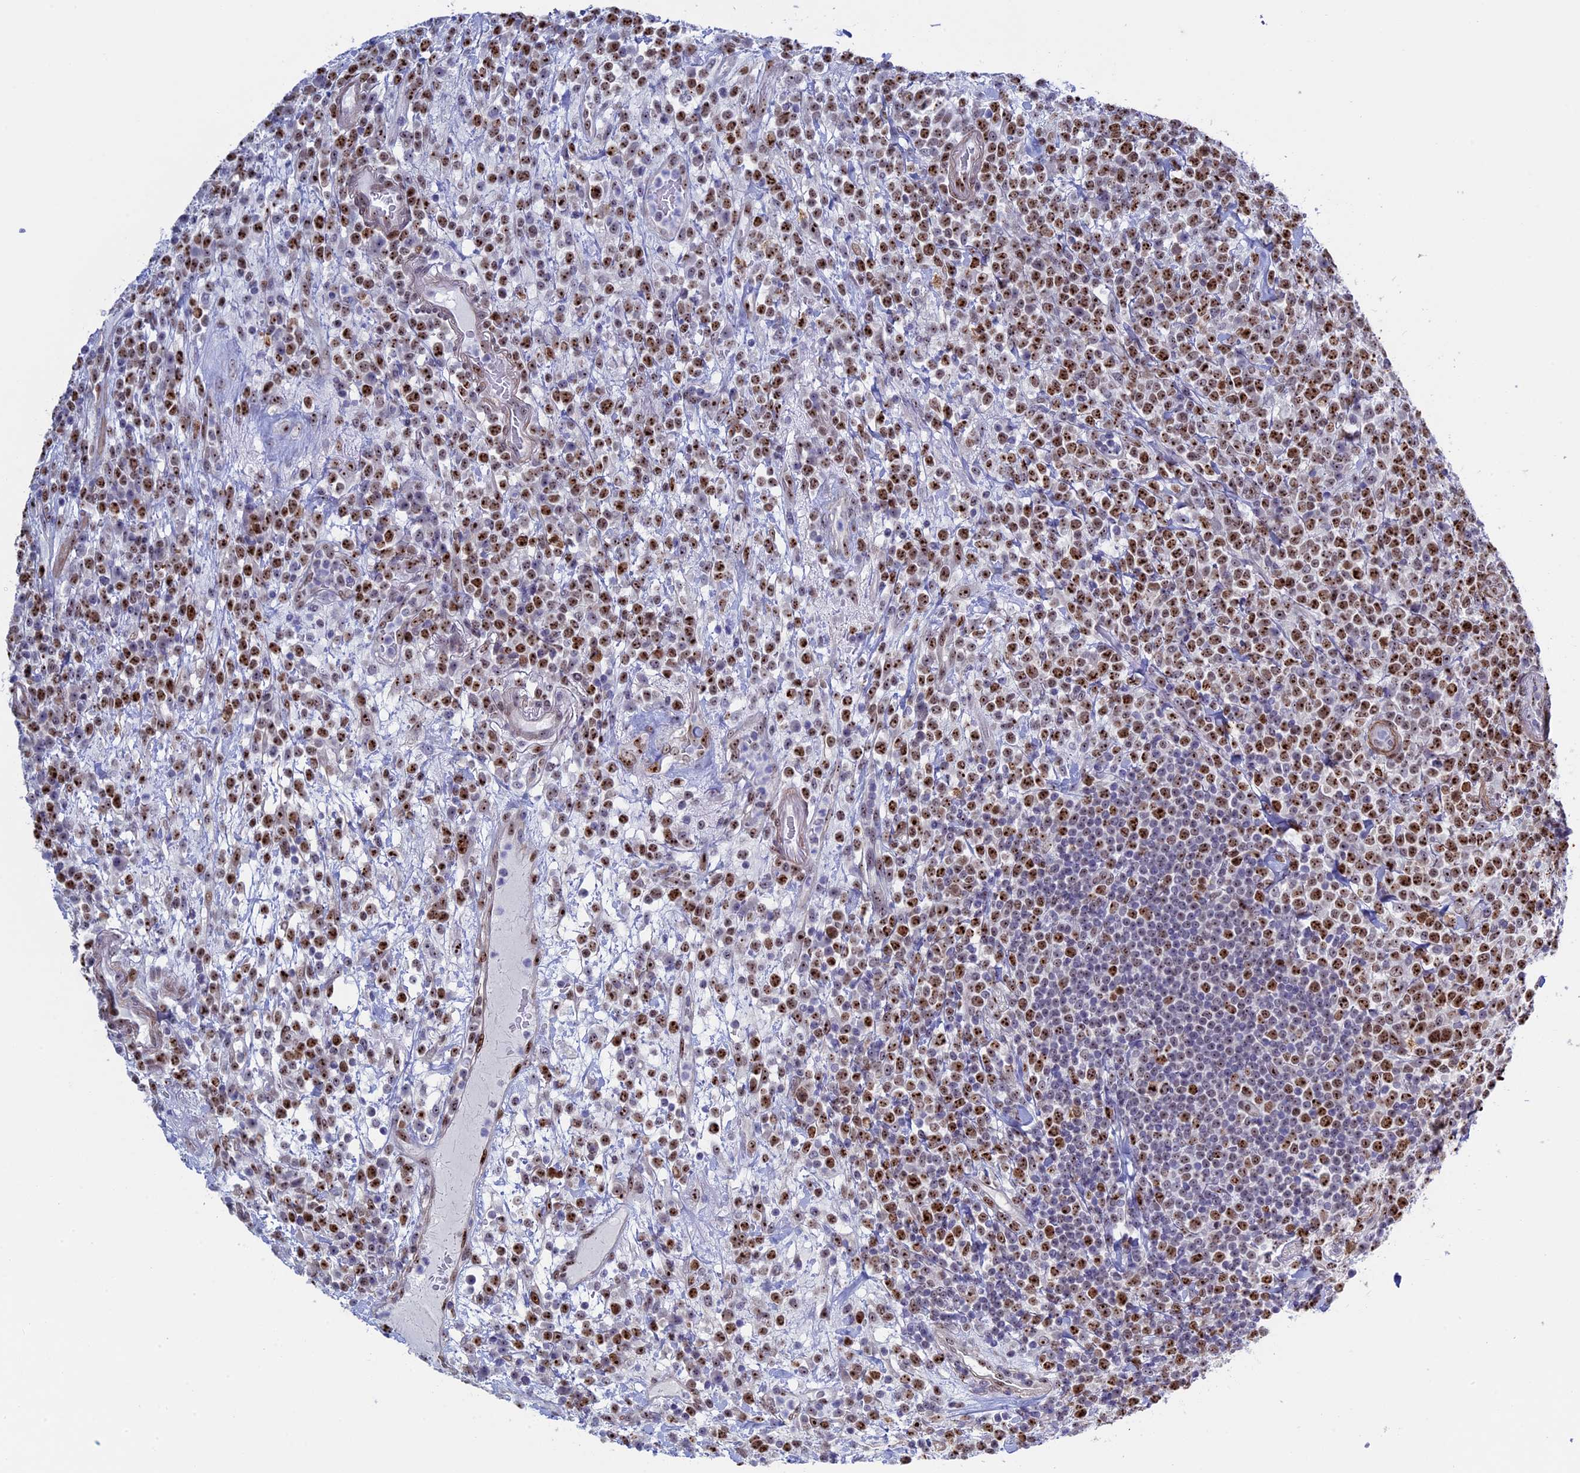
{"staining": {"intensity": "strong", "quantity": "25%-75%", "location": "nuclear"}, "tissue": "lymphoma", "cell_type": "Tumor cells", "image_type": "cancer", "snomed": [{"axis": "morphology", "description": "Malignant lymphoma, non-Hodgkin's type, High grade"}, {"axis": "topography", "description": "Colon"}], "caption": "IHC micrograph of lymphoma stained for a protein (brown), which displays high levels of strong nuclear positivity in approximately 25%-75% of tumor cells.", "gene": "CCDC86", "patient": {"sex": "female", "age": 53}}